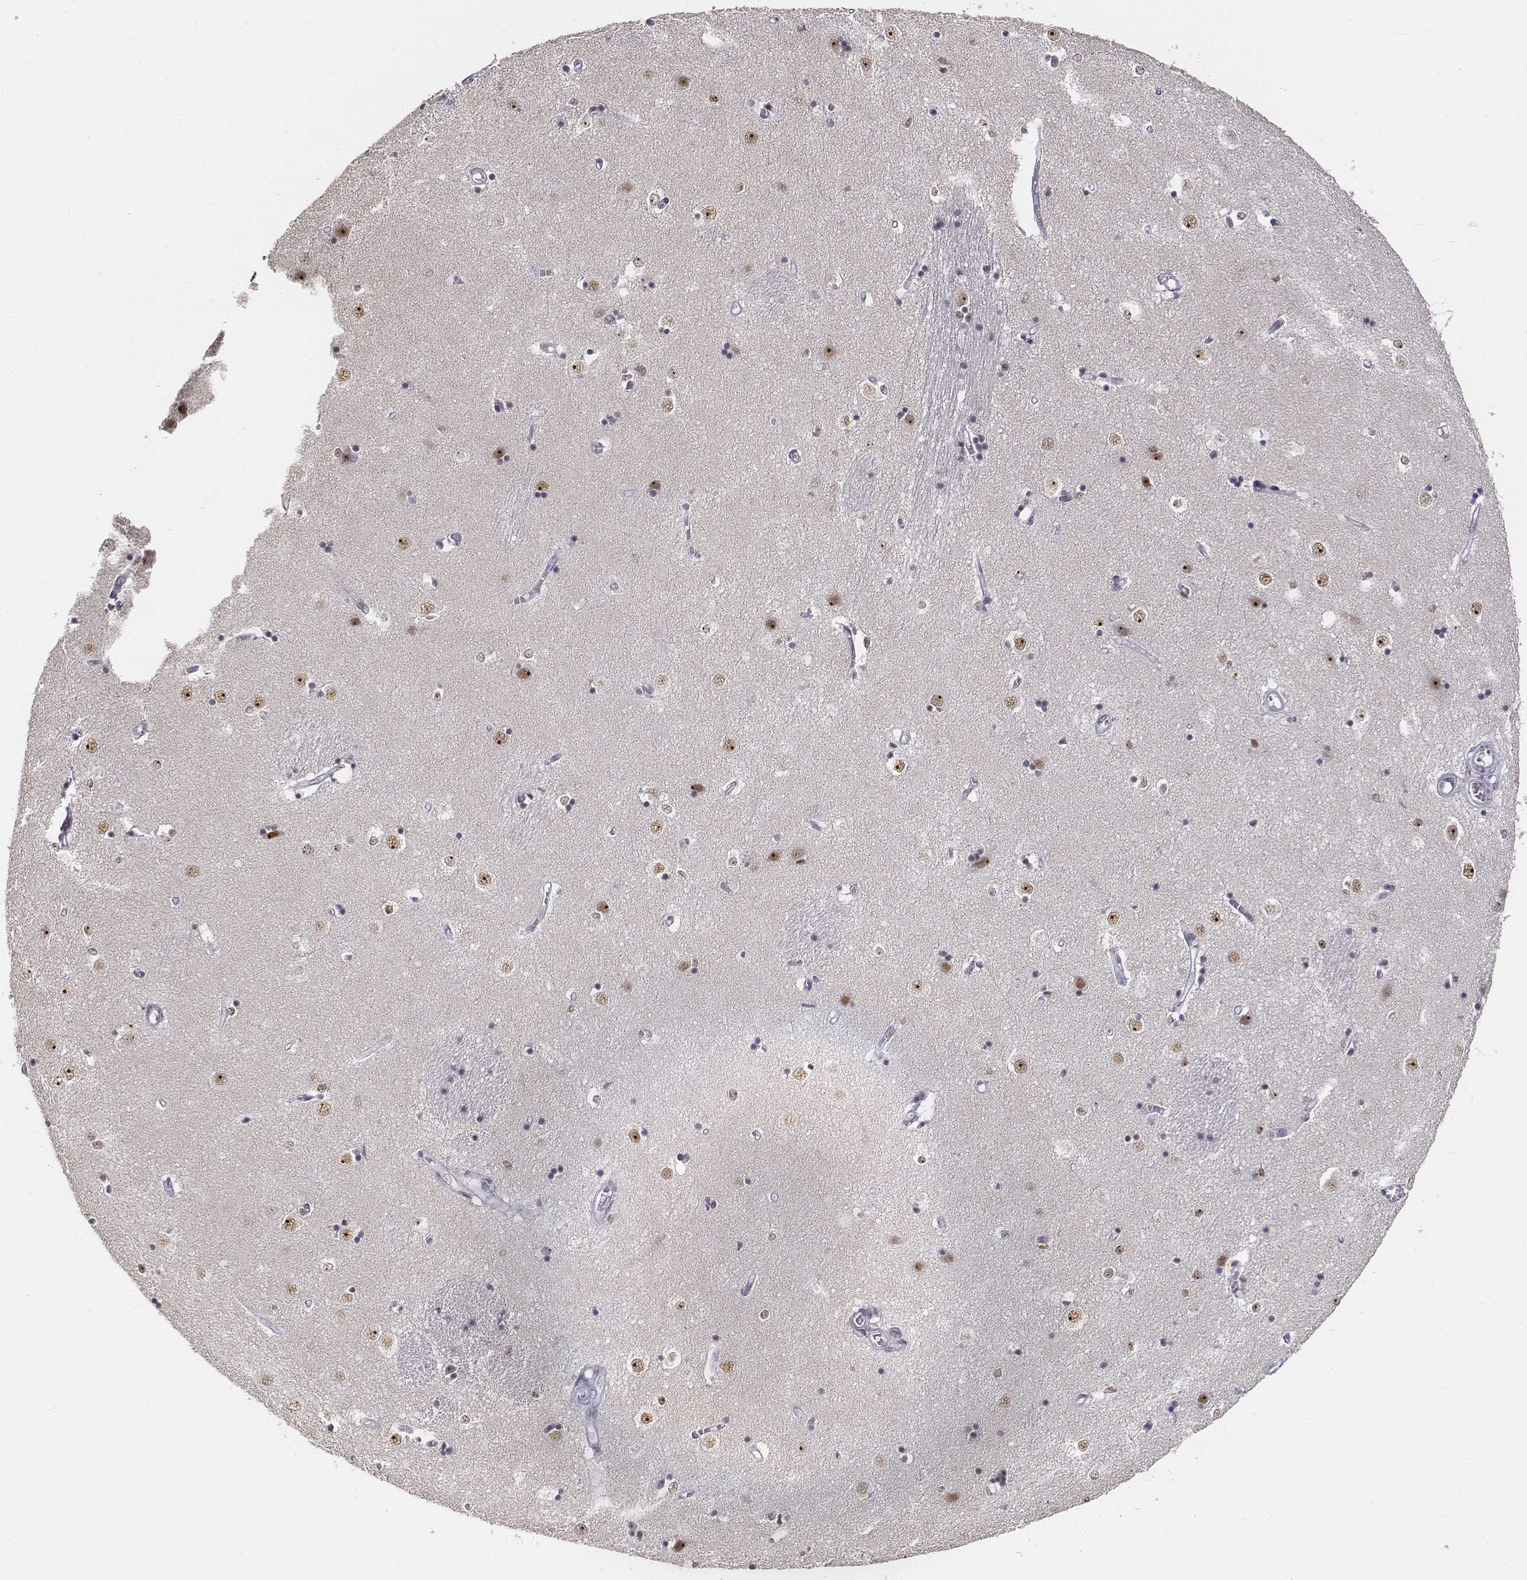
{"staining": {"intensity": "moderate", "quantity": "<25%", "location": "nuclear"}, "tissue": "caudate", "cell_type": "Glial cells", "image_type": "normal", "snomed": [{"axis": "morphology", "description": "Normal tissue, NOS"}, {"axis": "topography", "description": "Lateral ventricle wall"}], "caption": "Protein expression analysis of normal caudate reveals moderate nuclear expression in approximately <25% of glial cells.", "gene": "PHF6", "patient": {"sex": "male", "age": 54}}